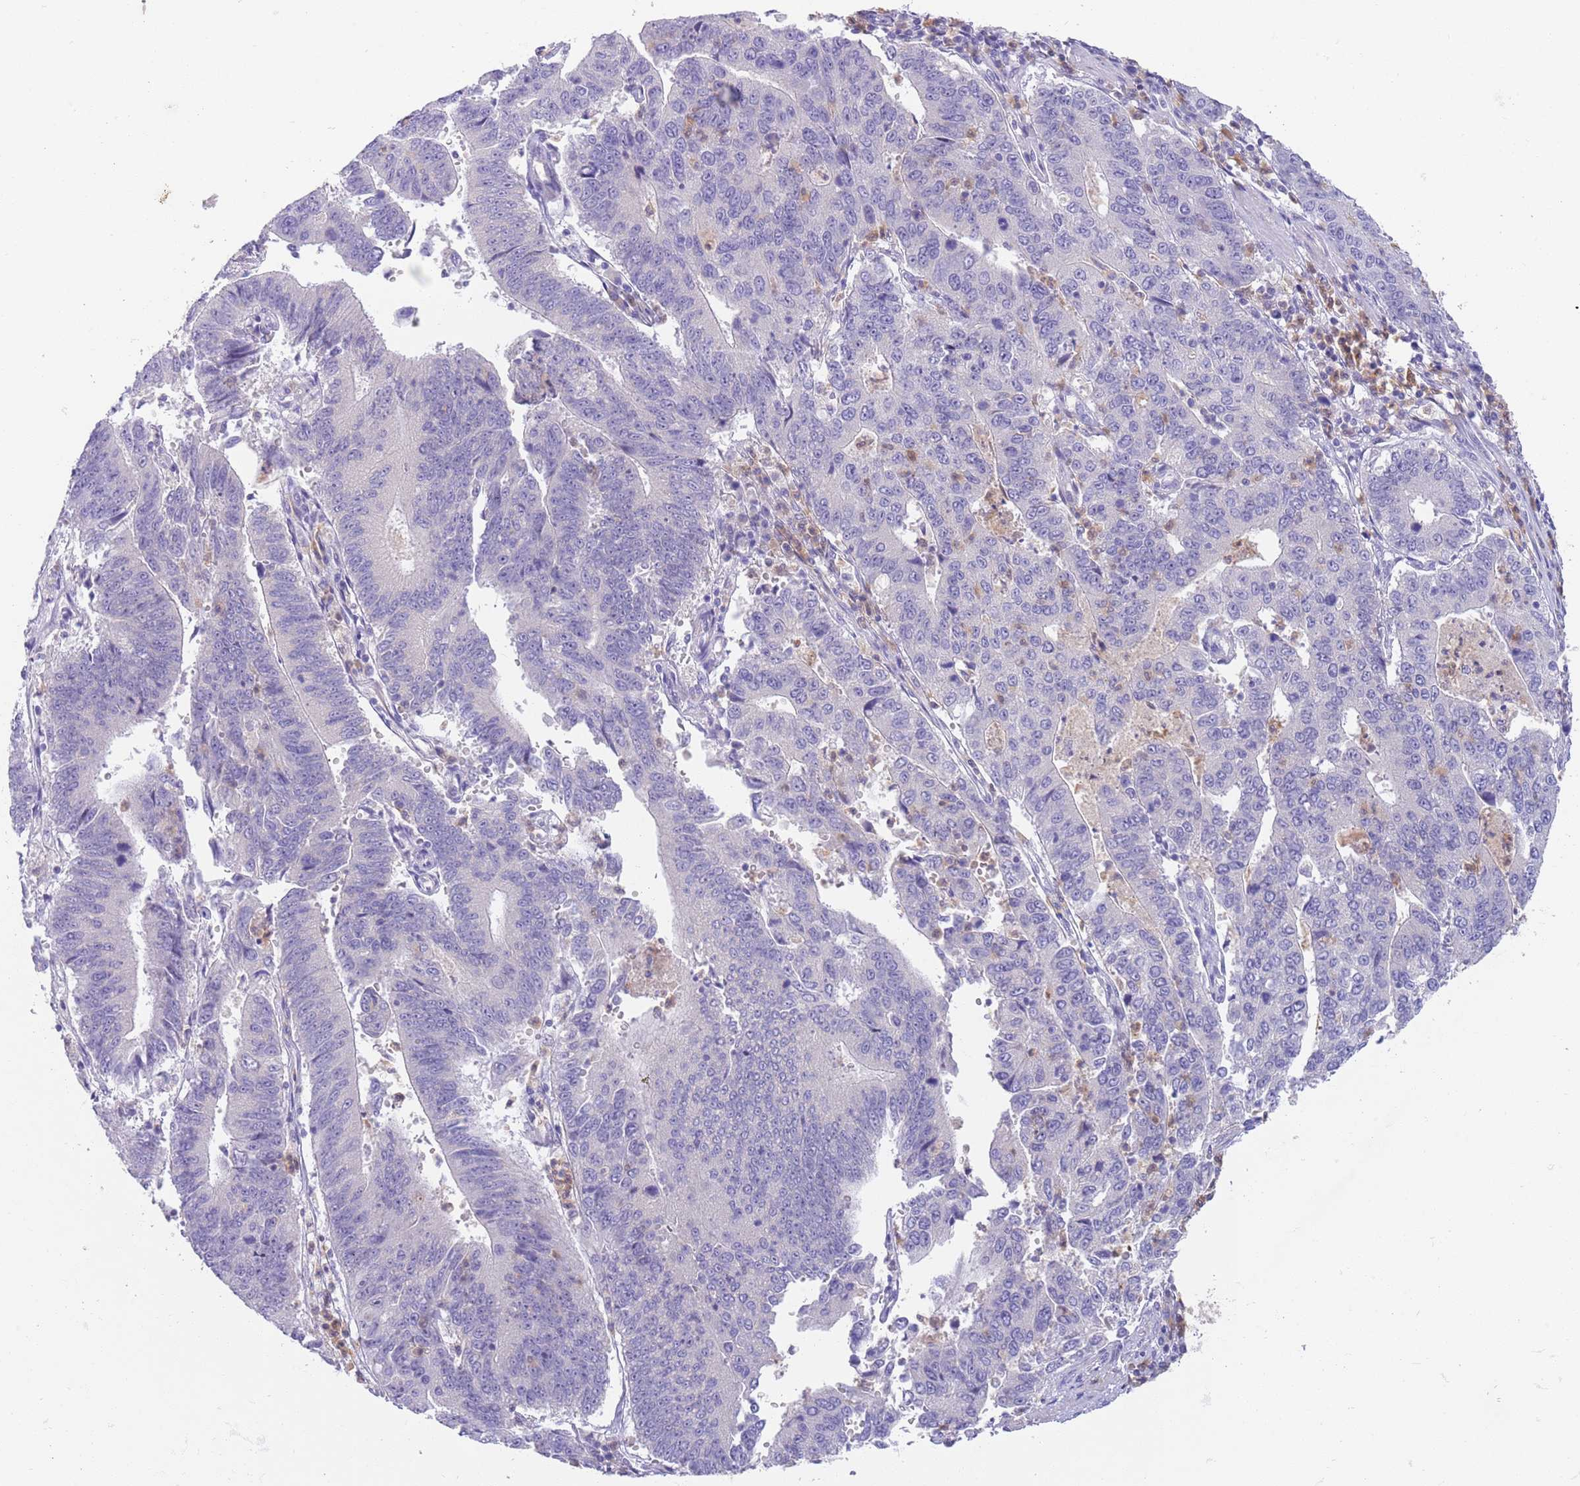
{"staining": {"intensity": "negative", "quantity": "none", "location": "none"}, "tissue": "stomach cancer", "cell_type": "Tumor cells", "image_type": "cancer", "snomed": [{"axis": "morphology", "description": "Adenocarcinoma, NOS"}, {"axis": "topography", "description": "Stomach"}], "caption": "Tumor cells are negative for protein expression in human stomach adenocarcinoma.", "gene": "IGFL4", "patient": {"sex": "male", "age": 59}}